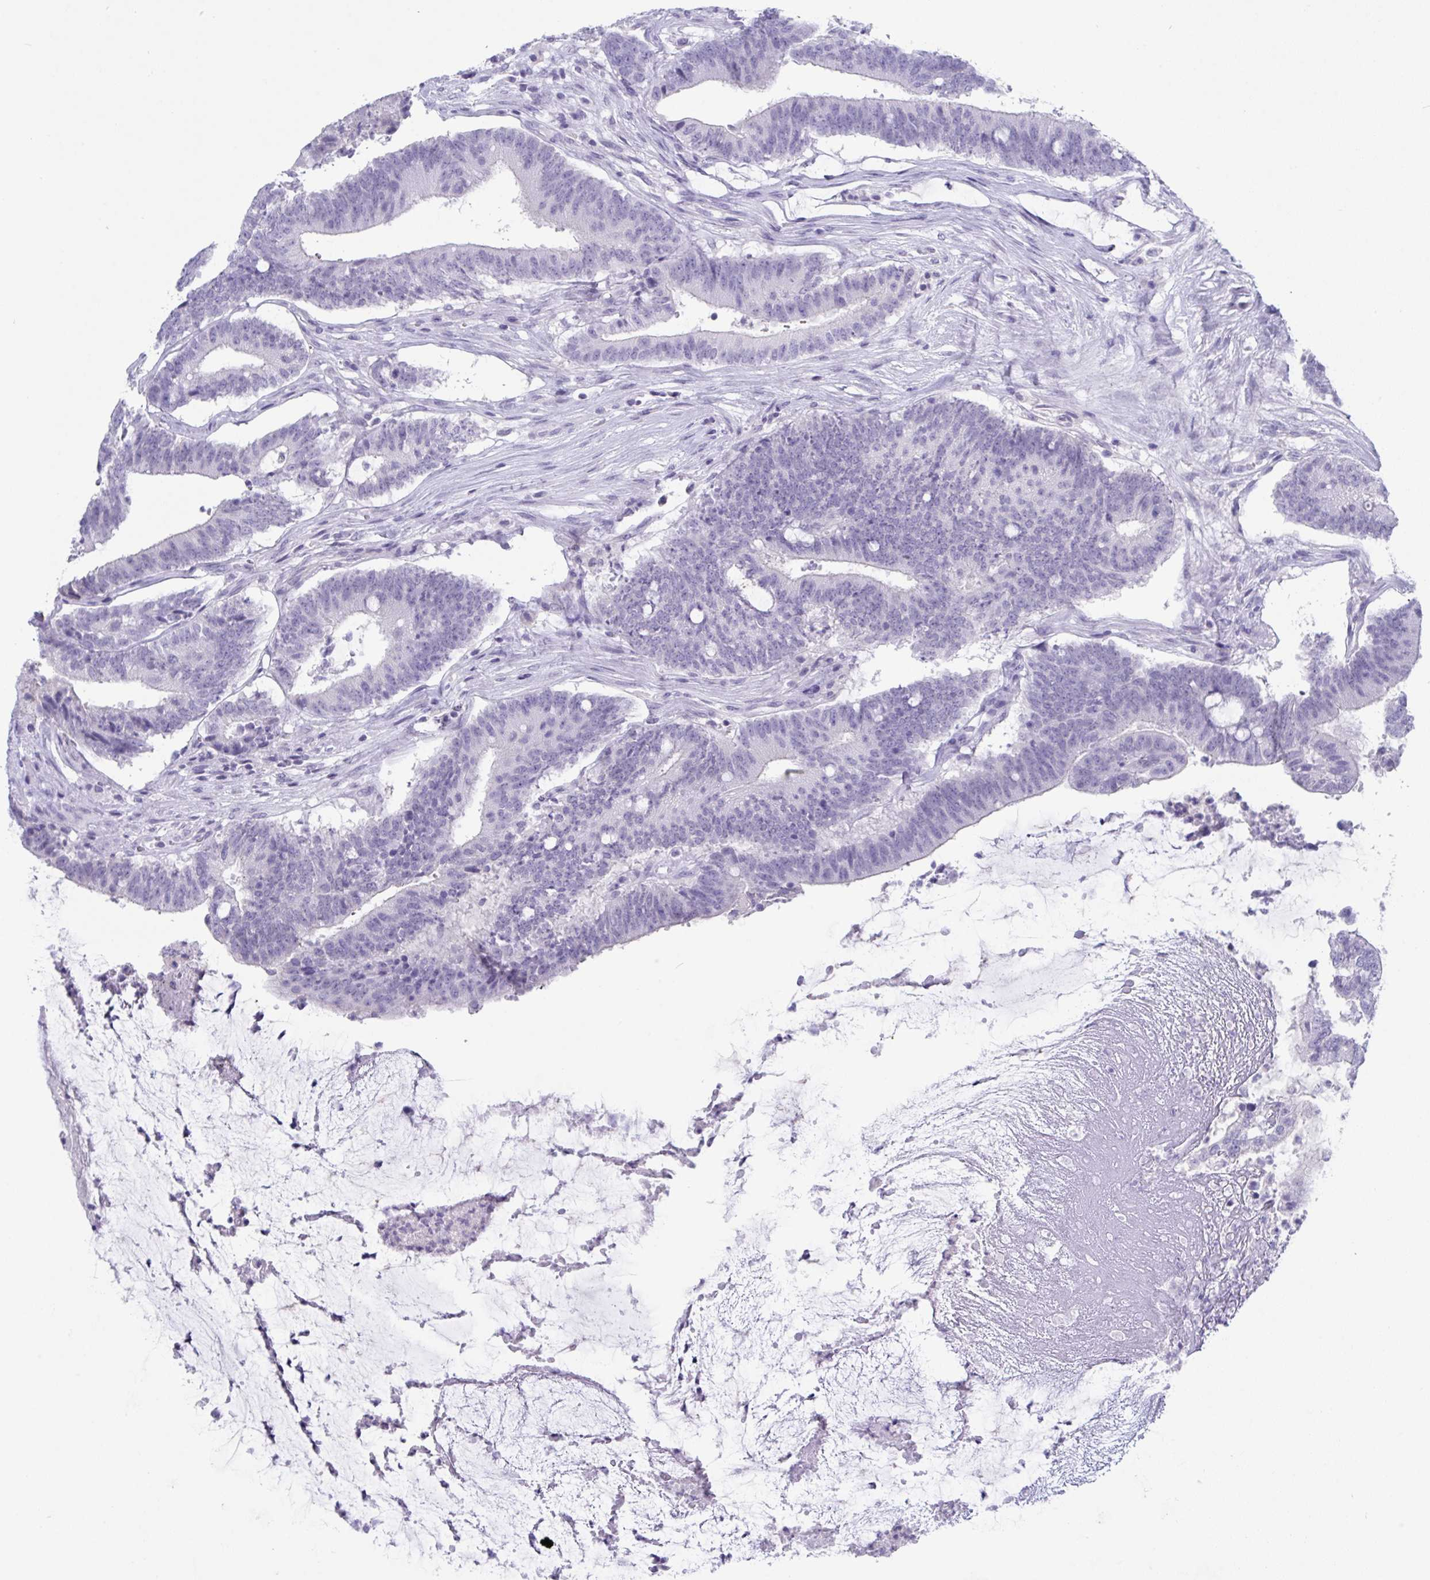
{"staining": {"intensity": "negative", "quantity": "none", "location": "none"}, "tissue": "colorectal cancer", "cell_type": "Tumor cells", "image_type": "cancer", "snomed": [{"axis": "morphology", "description": "Adenocarcinoma, NOS"}, {"axis": "topography", "description": "Colon"}], "caption": "High power microscopy photomicrograph of an immunohistochemistry (IHC) histopathology image of colorectal adenocarcinoma, revealing no significant staining in tumor cells.", "gene": "CDX4", "patient": {"sex": "female", "age": 43}}